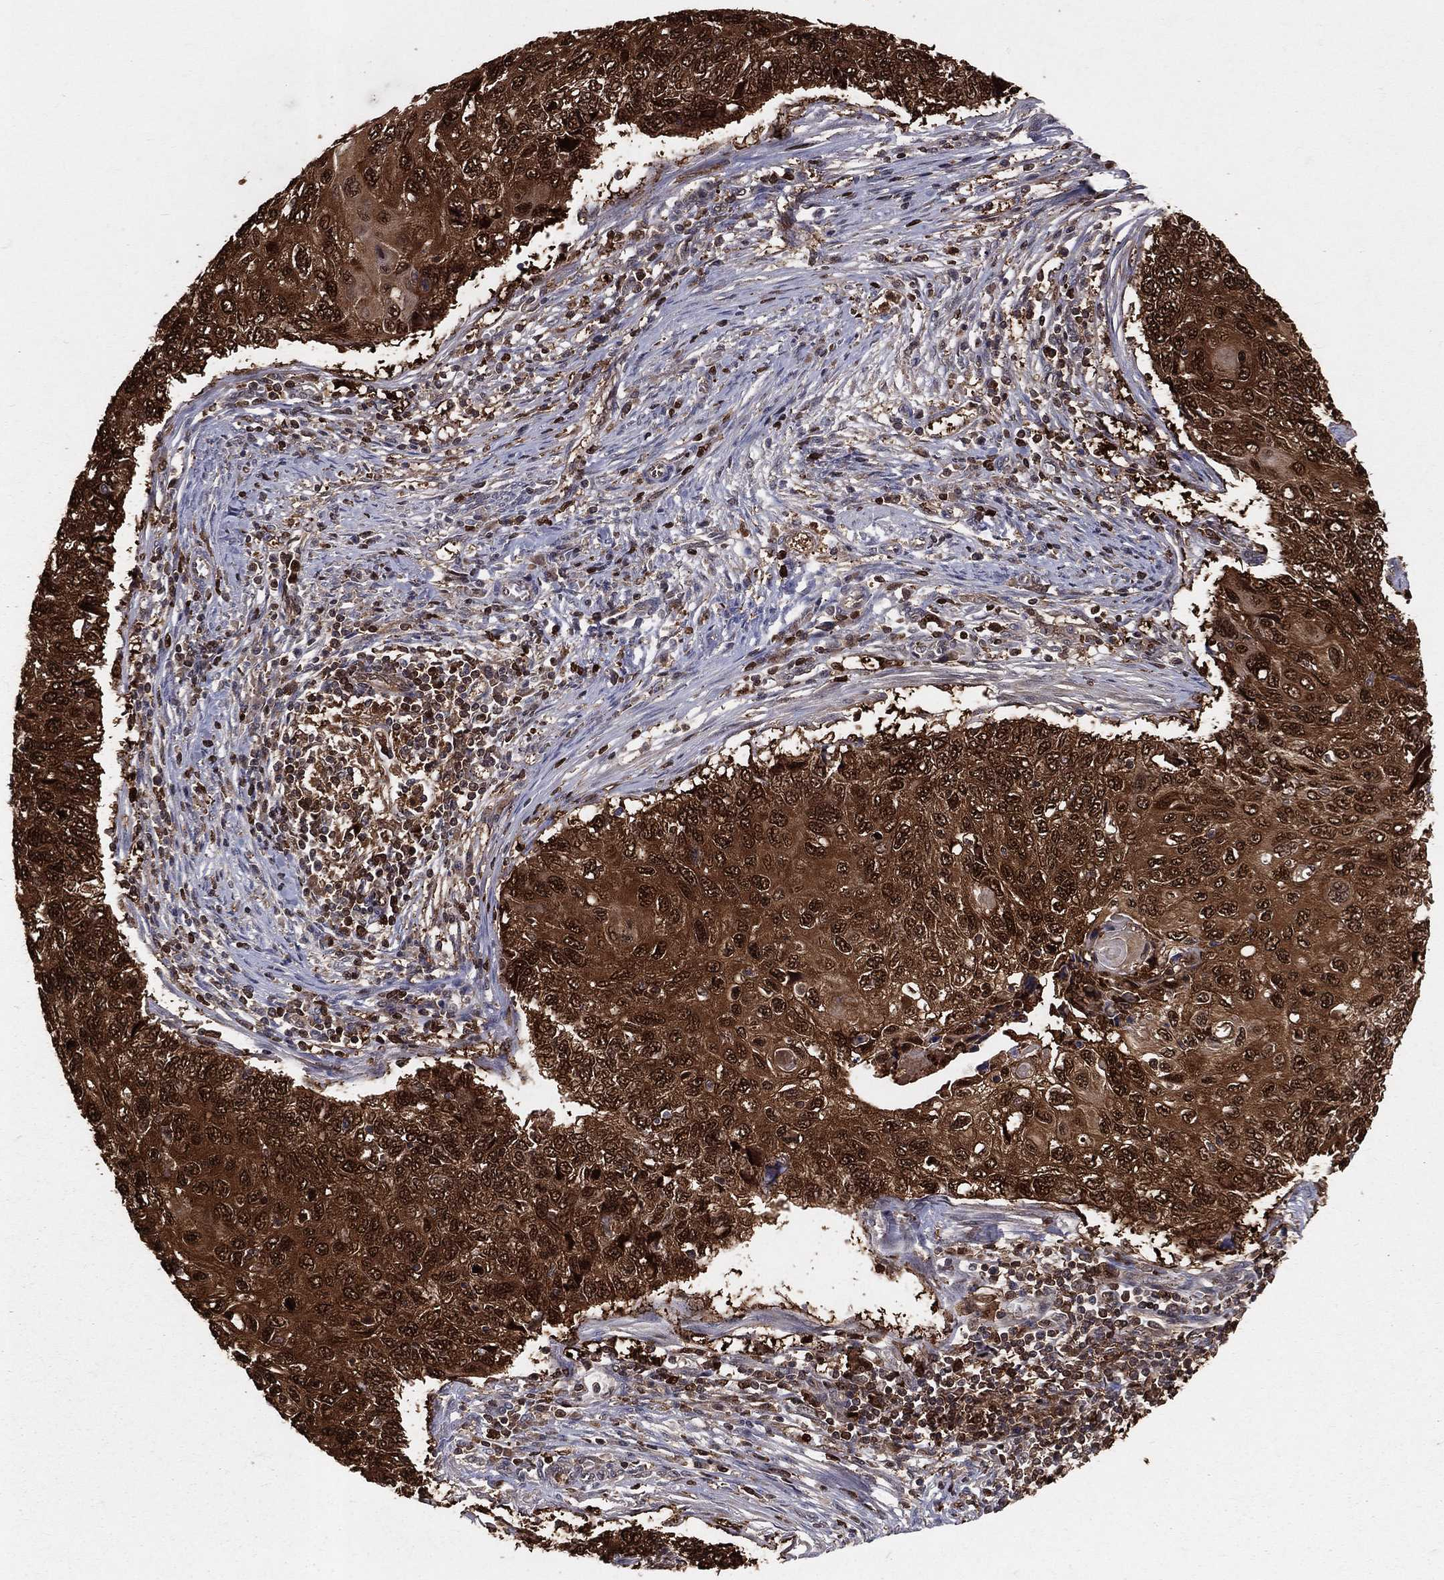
{"staining": {"intensity": "strong", "quantity": ">75%", "location": "cytoplasmic/membranous,nuclear"}, "tissue": "cervical cancer", "cell_type": "Tumor cells", "image_type": "cancer", "snomed": [{"axis": "morphology", "description": "Squamous cell carcinoma, NOS"}, {"axis": "topography", "description": "Cervix"}], "caption": "Protein positivity by IHC exhibits strong cytoplasmic/membranous and nuclear positivity in about >75% of tumor cells in cervical cancer (squamous cell carcinoma).", "gene": "ENO1", "patient": {"sex": "female", "age": 70}}